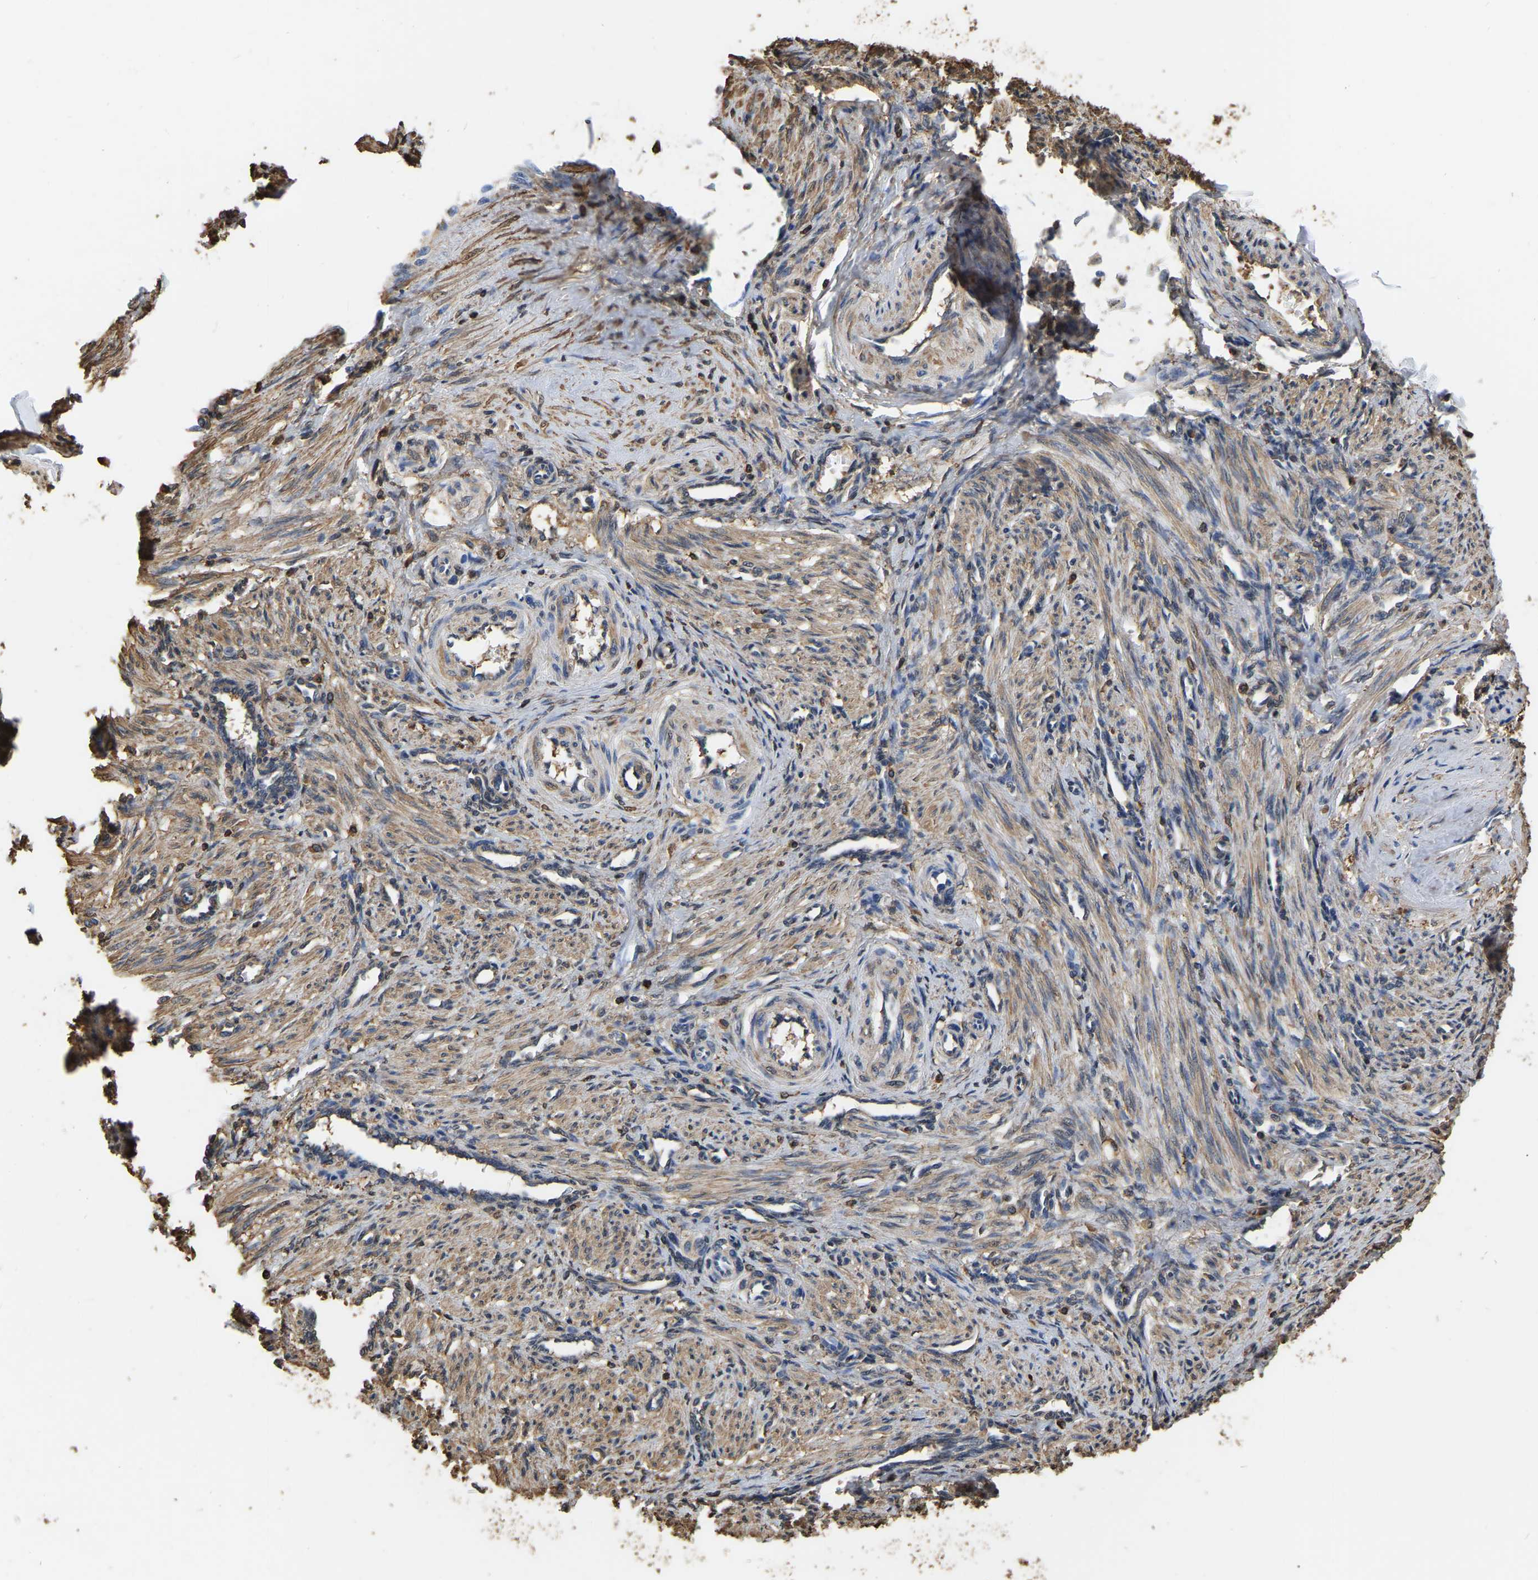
{"staining": {"intensity": "weak", "quantity": ">75%", "location": "cytoplasmic/membranous"}, "tissue": "smooth muscle", "cell_type": "Smooth muscle cells", "image_type": "normal", "snomed": [{"axis": "morphology", "description": "Normal tissue, NOS"}, {"axis": "topography", "description": "Endometrium"}], "caption": "Protein staining by immunohistochemistry exhibits weak cytoplasmic/membranous staining in about >75% of smooth muscle cells in benign smooth muscle.", "gene": "LDHB", "patient": {"sex": "female", "age": 33}}